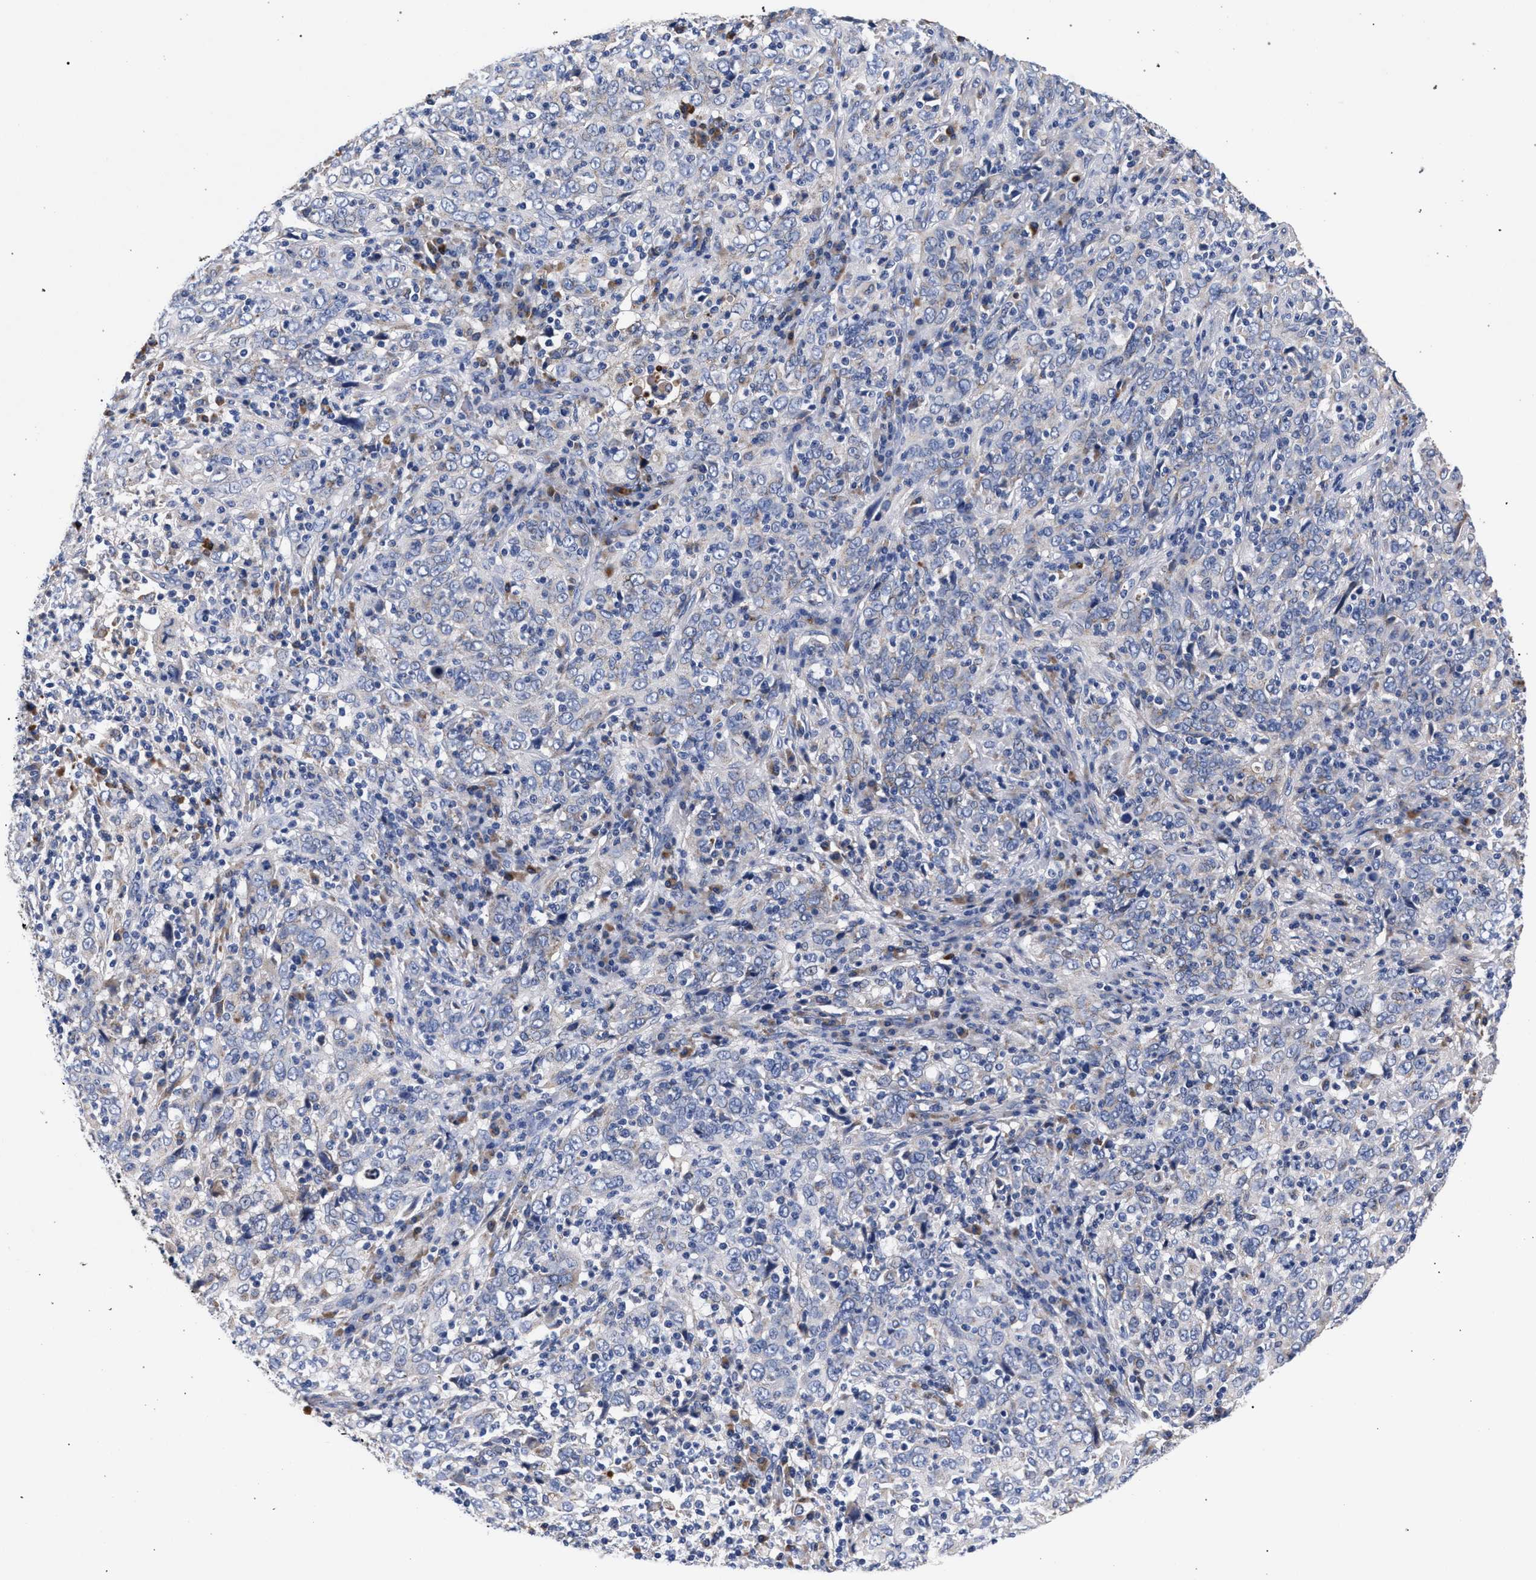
{"staining": {"intensity": "negative", "quantity": "none", "location": "none"}, "tissue": "cervical cancer", "cell_type": "Tumor cells", "image_type": "cancer", "snomed": [{"axis": "morphology", "description": "Squamous cell carcinoma, NOS"}, {"axis": "topography", "description": "Cervix"}], "caption": "DAB (3,3'-diaminobenzidine) immunohistochemical staining of cervical cancer displays no significant expression in tumor cells.", "gene": "ACOX1", "patient": {"sex": "female", "age": 46}}